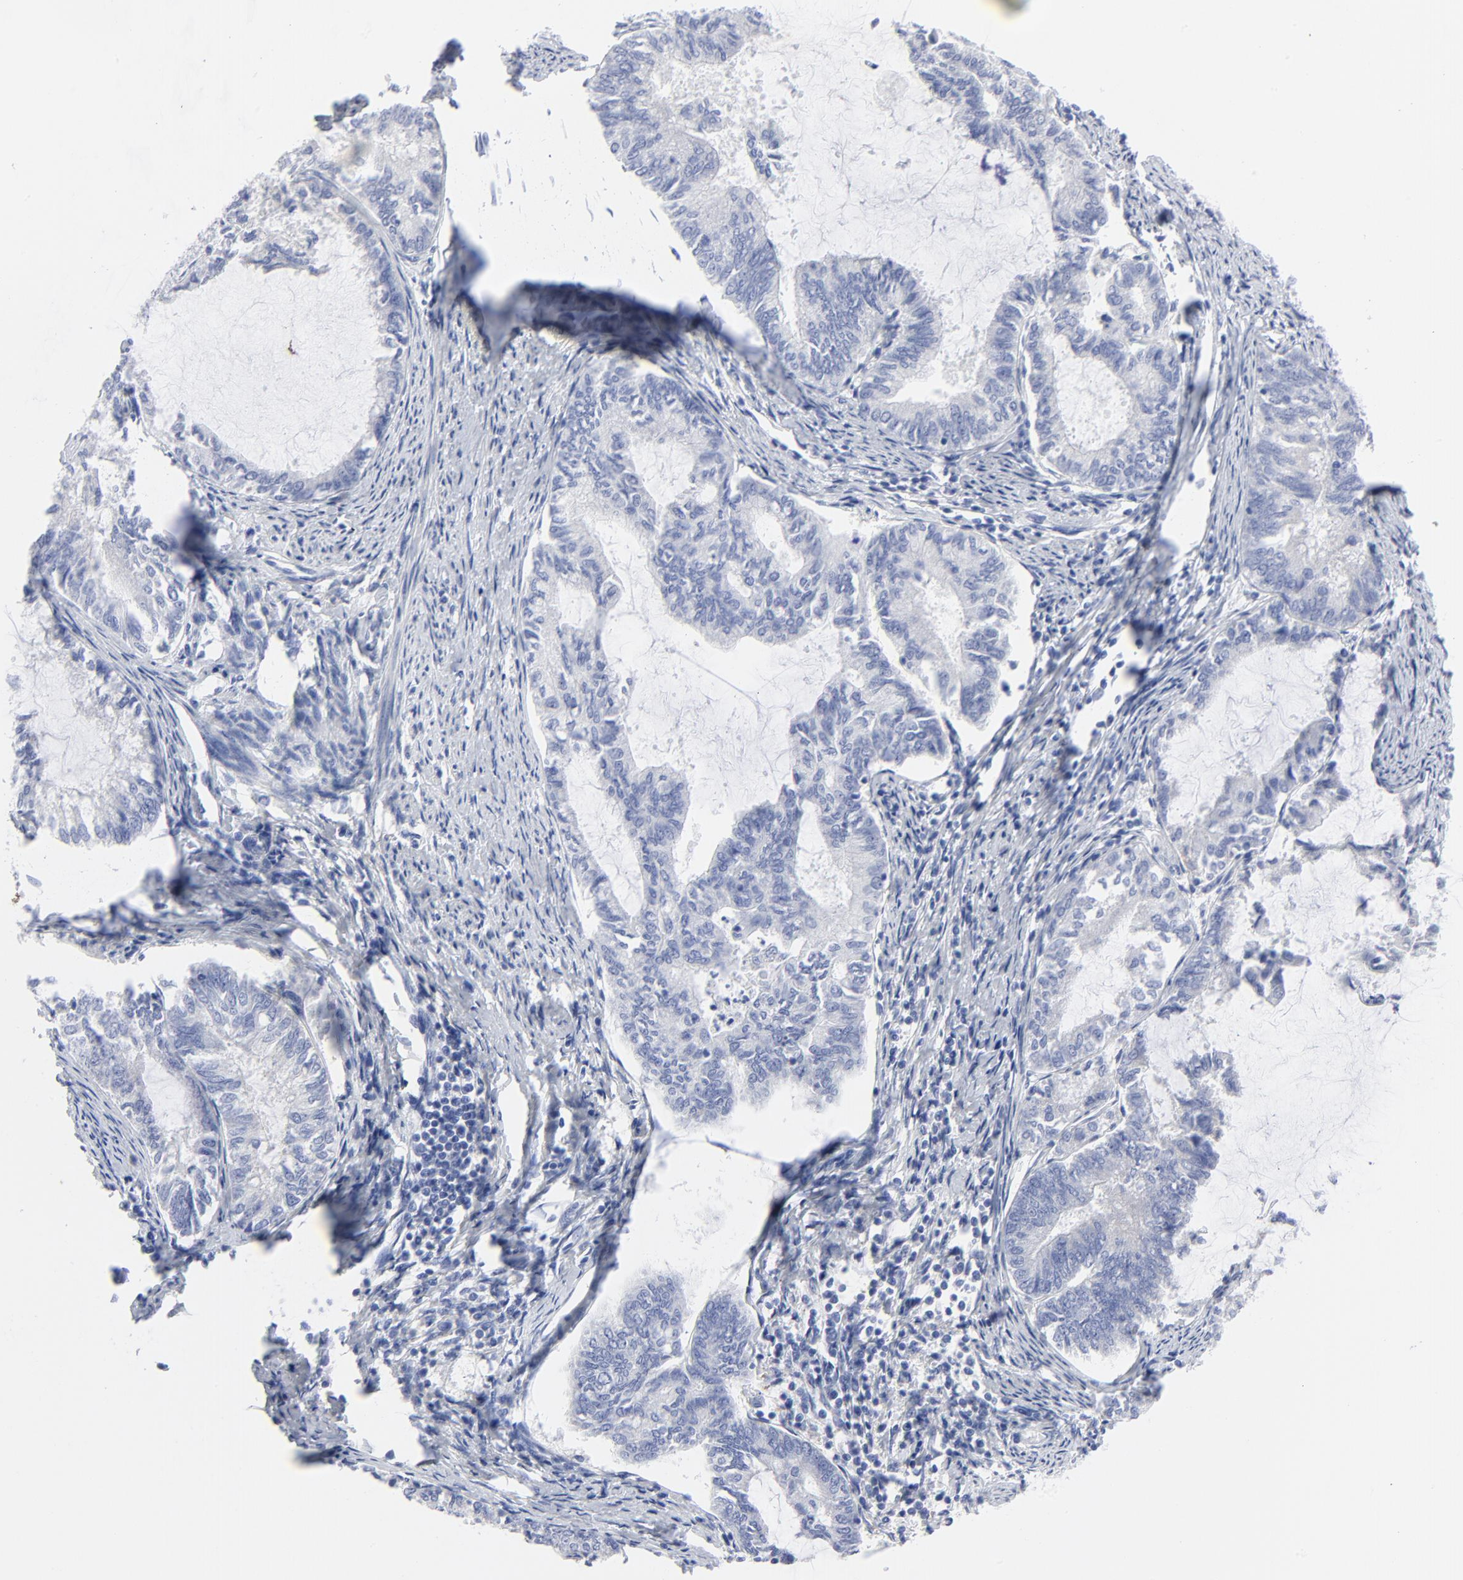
{"staining": {"intensity": "negative", "quantity": "none", "location": "none"}, "tissue": "endometrial cancer", "cell_type": "Tumor cells", "image_type": "cancer", "snomed": [{"axis": "morphology", "description": "Adenocarcinoma, NOS"}, {"axis": "topography", "description": "Endometrium"}], "caption": "Immunohistochemistry photomicrograph of endometrial cancer stained for a protein (brown), which reveals no expression in tumor cells.", "gene": "STAT2", "patient": {"sex": "female", "age": 86}}